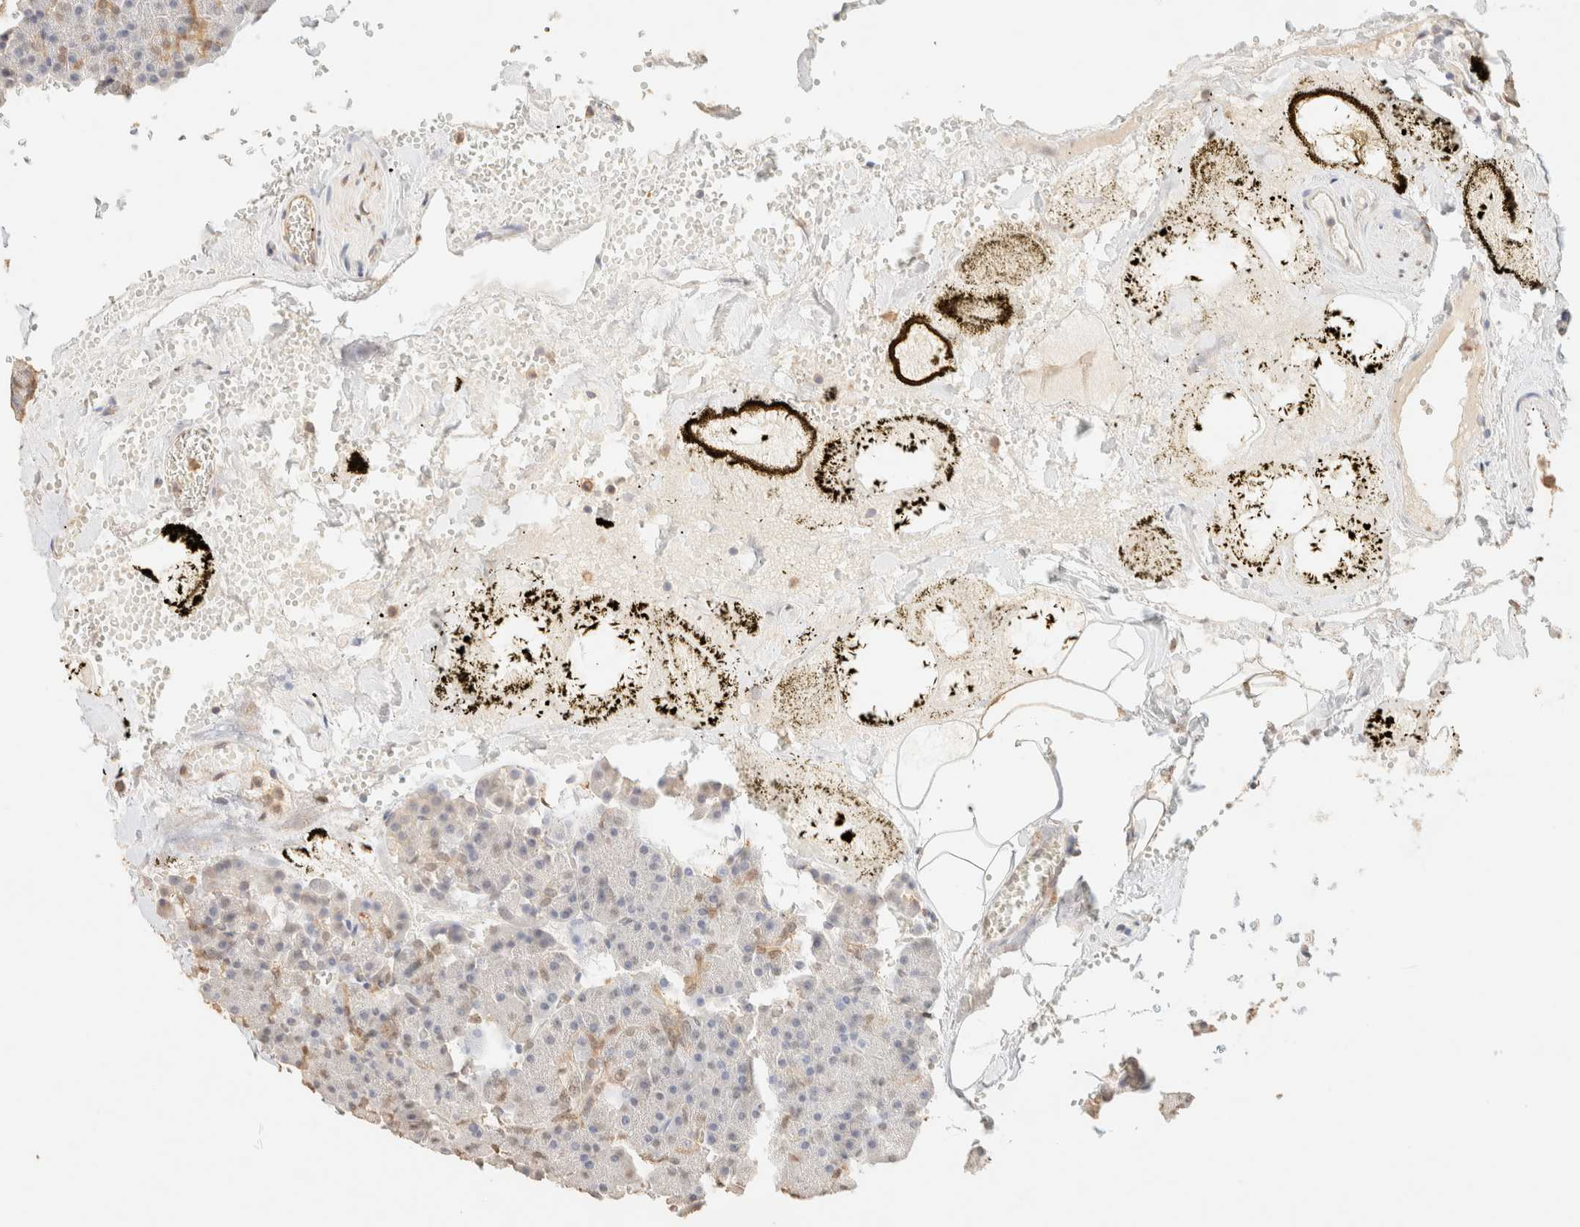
{"staining": {"intensity": "weak", "quantity": "<25%", "location": "cytoplasmic/membranous,nuclear"}, "tissue": "pancreas", "cell_type": "Exocrine glandular cells", "image_type": "normal", "snomed": [{"axis": "morphology", "description": "Normal tissue, NOS"}, {"axis": "morphology", "description": "Carcinoid, malignant, NOS"}, {"axis": "topography", "description": "Pancreas"}], "caption": "Protein analysis of unremarkable pancreas reveals no significant positivity in exocrine glandular cells.", "gene": "S100A13", "patient": {"sex": "female", "age": 35}}